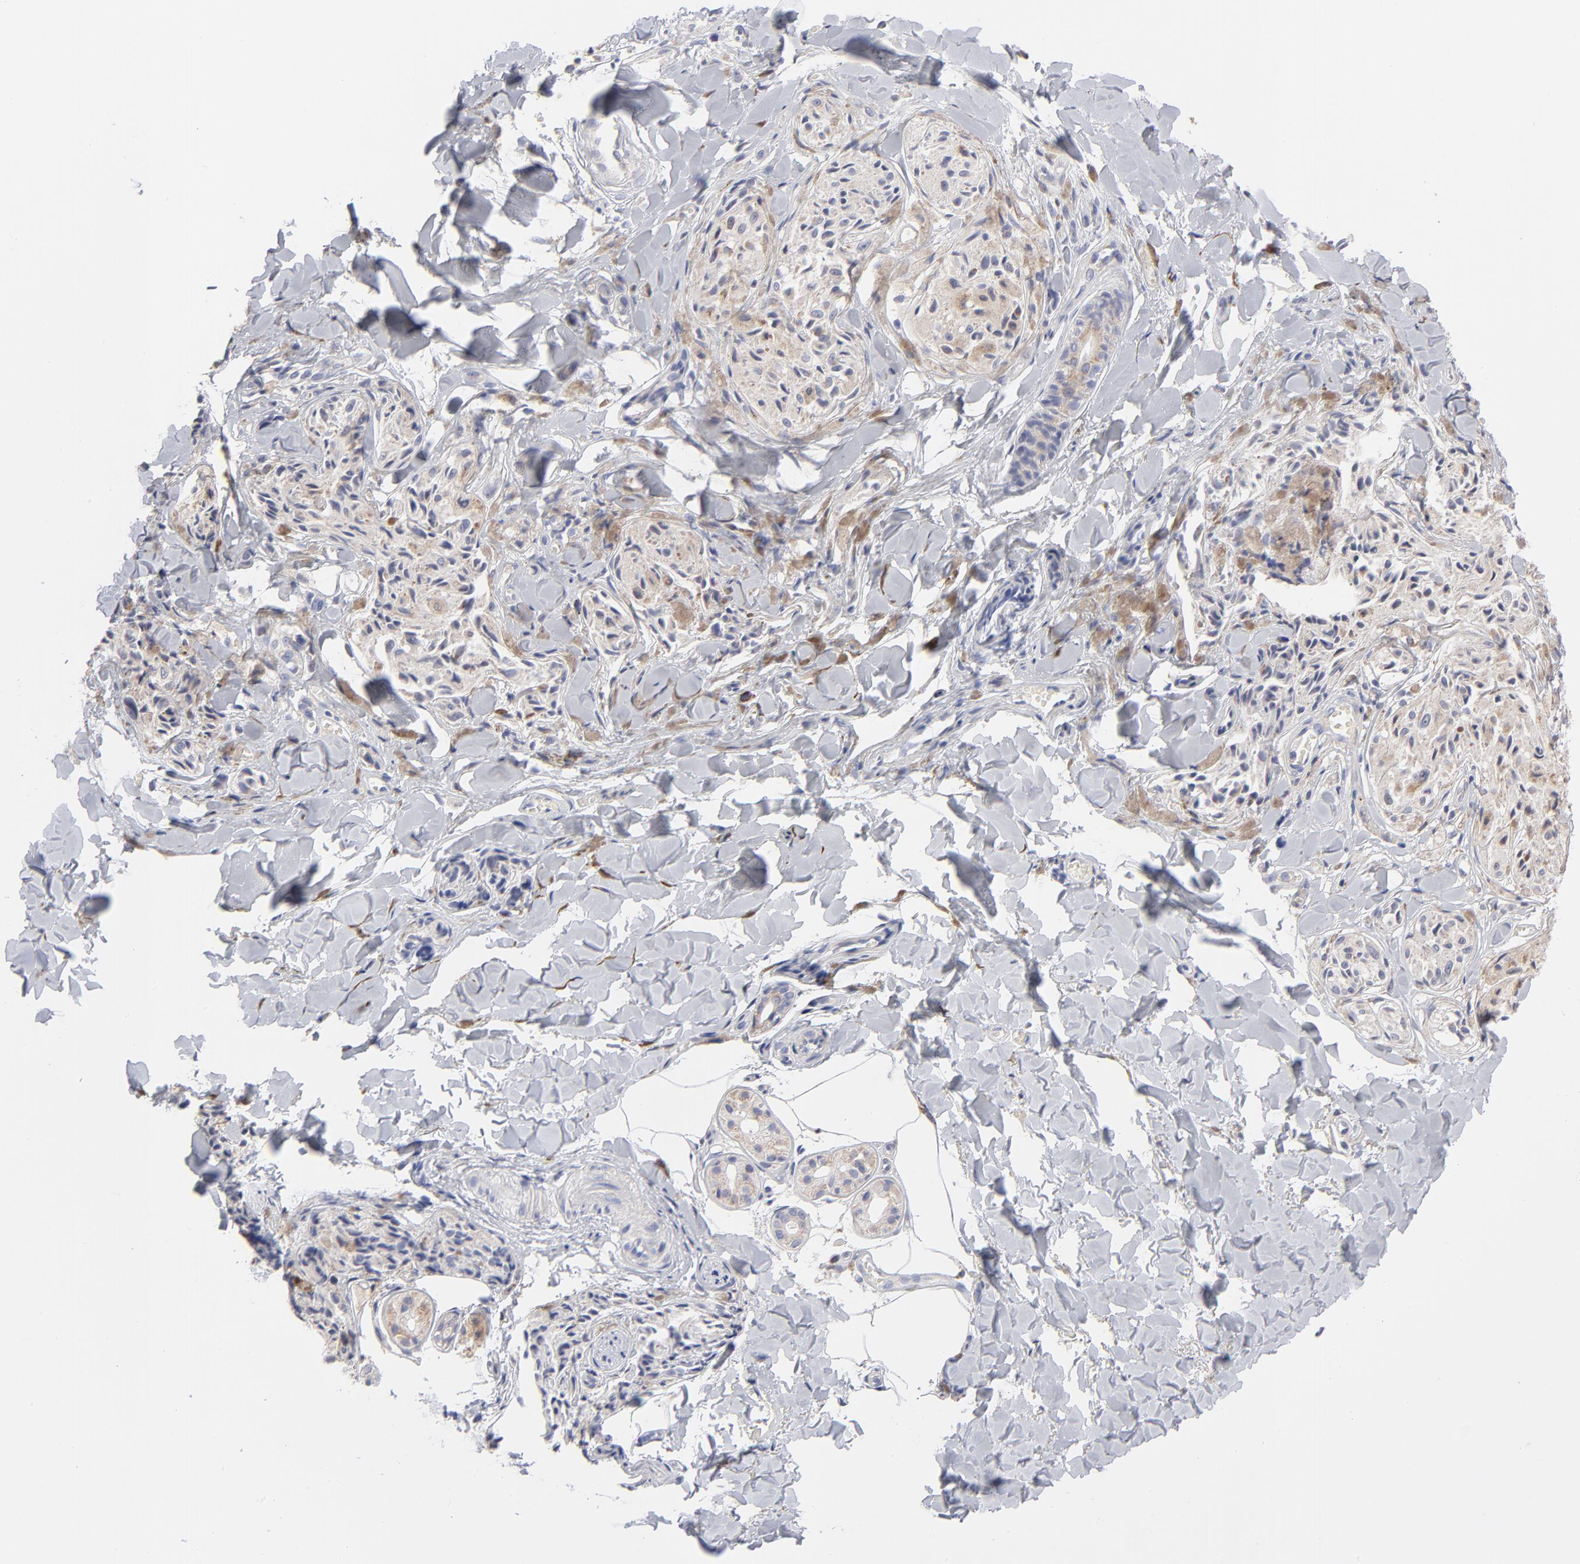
{"staining": {"intensity": "moderate", "quantity": ">75%", "location": "cytoplasmic/membranous"}, "tissue": "melanoma", "cell_type": "Tumor cells", "image_type": "cancer", "snomed": [{"axis": "morphology", "description": "Malignant melanoma, Metastatic site"}, {"axis": "topography", "description": "Skin"}], "caption": "A brown stain highlights moderate cytoplasmic/membranous positivity of a protein in human malignant melanoma (metastatic site) tumor cells.", "gene": "TST", "patient": {"sex": "female", "age": 66}}